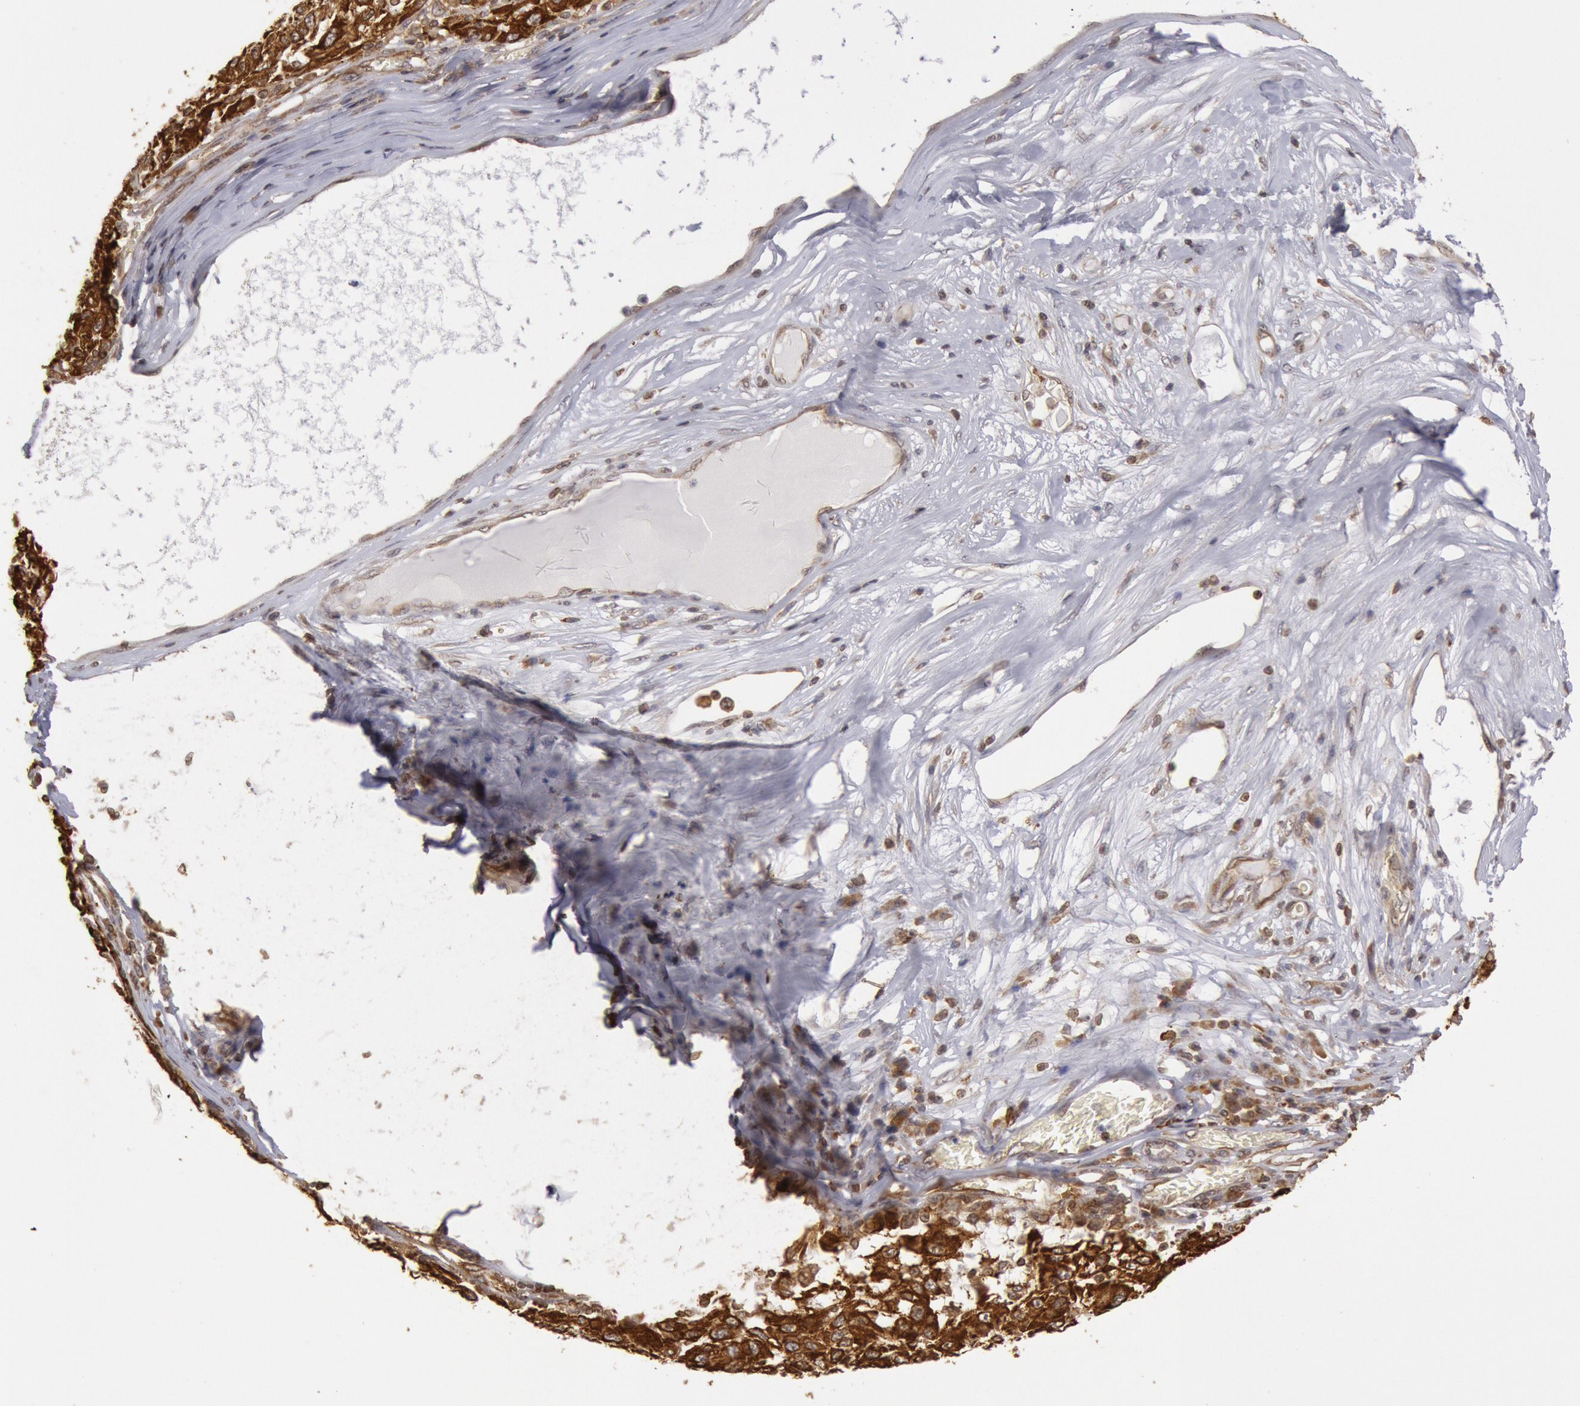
{"staining": {"intensity": "moderate", "quantity": ">75%", "location": "cytoplasmic/membranous"}, "tissue": "melanoma", "cell_type": "Tumor cells", "image_type": "cancer", "snomed": [{"axis": "morphology", "description": "Malignant melanoma, NOS"}, {"axis": "topography", "description": "Skin"}], "caption": "Brown immunohistochemical staining in human melanoma shows moderate cytoplasmic/membranous expression in about >75% of tumor cells. Immunohistochemistry (ihc) stains the protein in brown and the nuclei are stained blue.", "gene": "TAP2", "patient": {"sex": "female", "age": 77}}